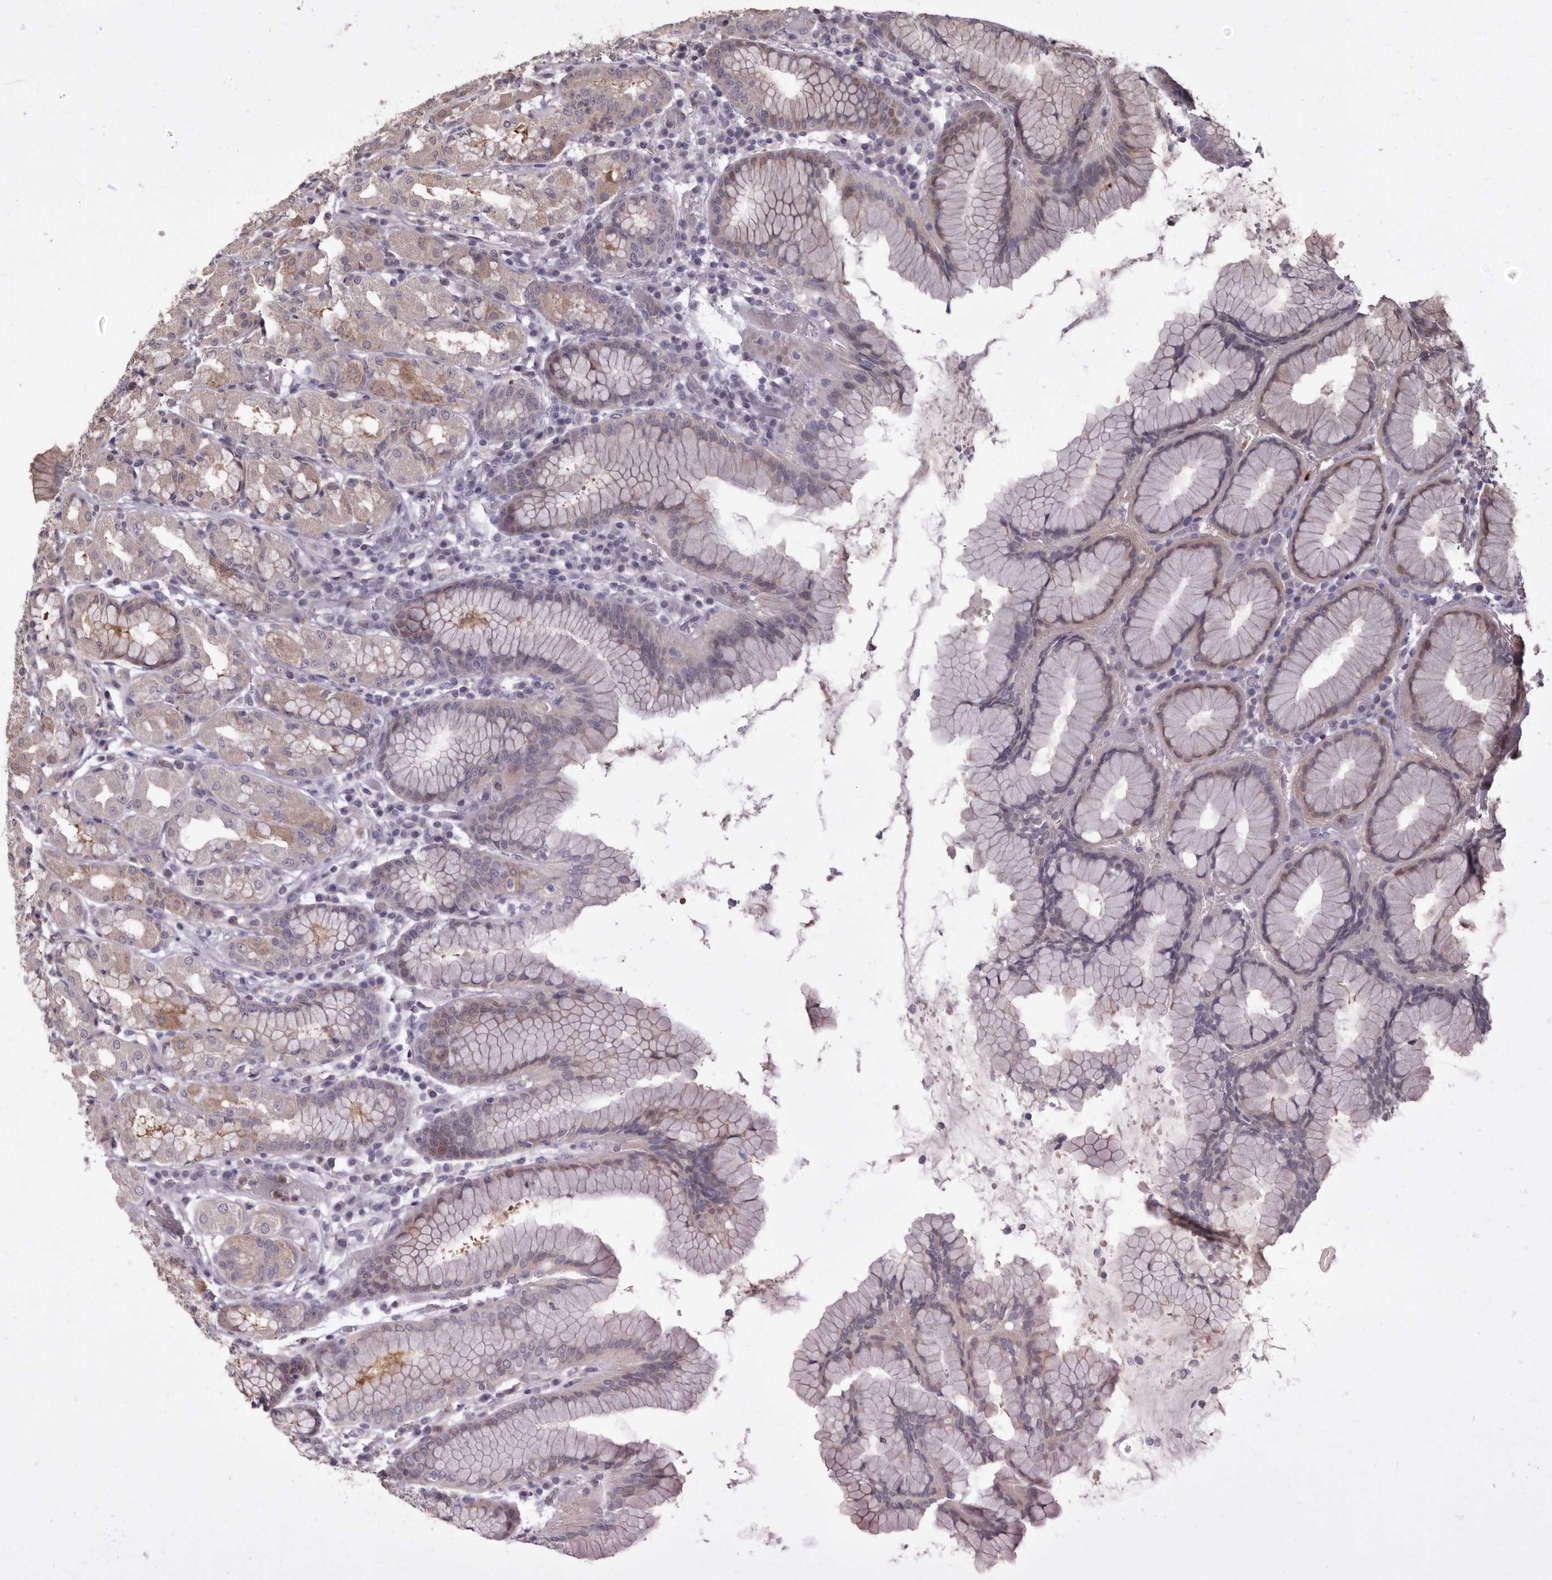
{"staining": {"intensity": "weak", "quantity": "<25%", "location": "cytoplasmic/membranous"}, "tissue": "stomach", "cell_type": "Glandular cells", "image_type": "normal", "snomed": [{"axis": "morphology", "description": "Normal tissue, NOS"}, {"axis": "topography", "description": "Stomach"}, {"axis": "topography", "description": "Stomach, lower"}], "caption": "The image shows no significant expression in glandular cells of stomach. (DAB immunohistochemistry visualized using brightfield microscopy, high magnification).", "gene": "SULT1E1", "patient": {"sex": "female", "age": 56}}